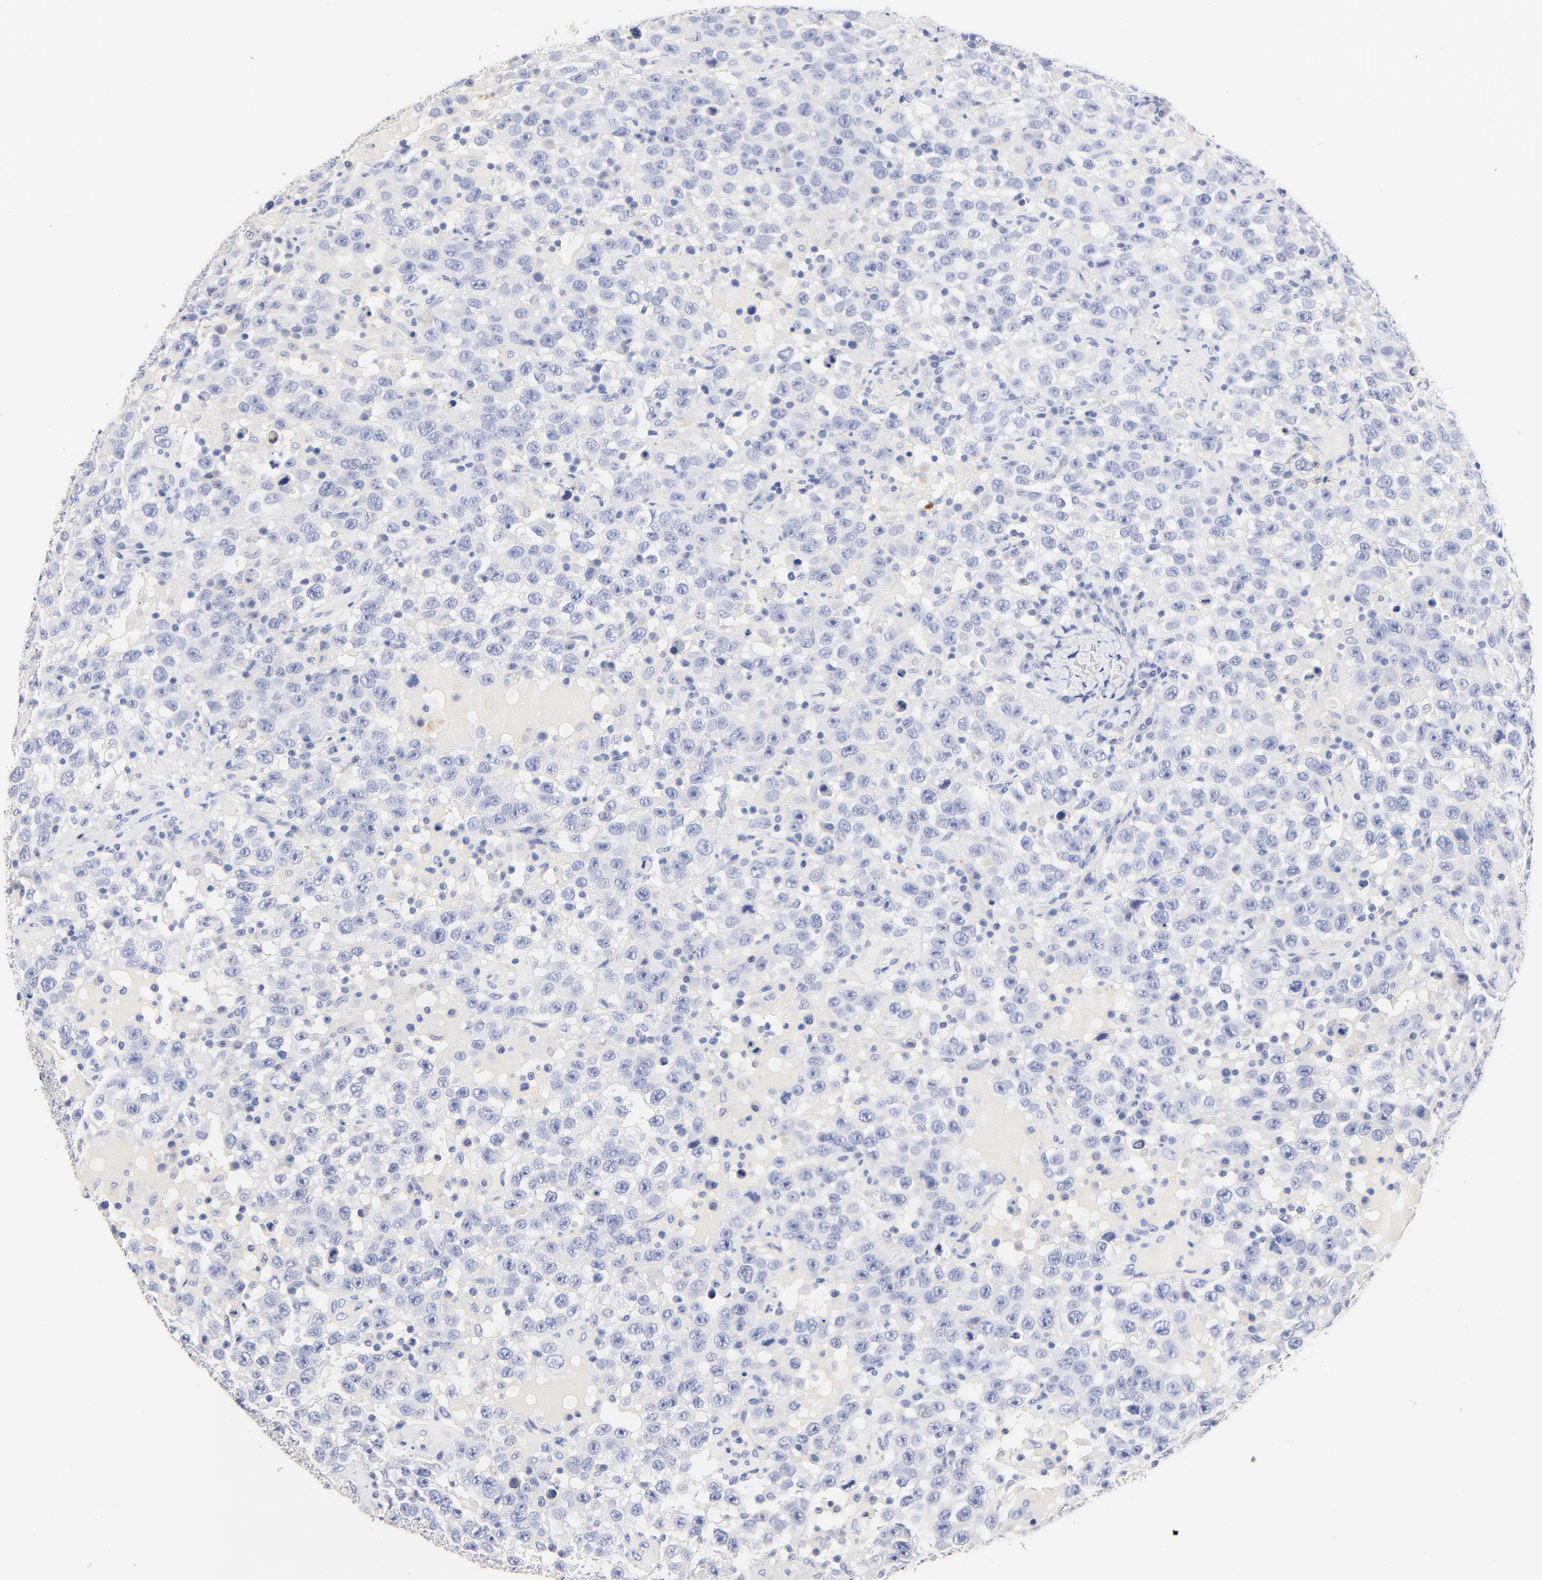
{"staining": {"intensity": "negative", "quantity": "none", "location": "none"}, "tissue": "testis cancer", "cell_type": "Tumor cells", "image_type": "cancer", "snomed": [{"axis": "morphology", "description": "Seminoma, NOS"}, {"axis": "topography", "description": "Testis"}], "caption": "IHC image of testis cancer (seminoma) stained for a protein (brown), which displays no staining in tumor cells.", "gene": "CPS1", "patient": {"sex": "male", "age": 41}}